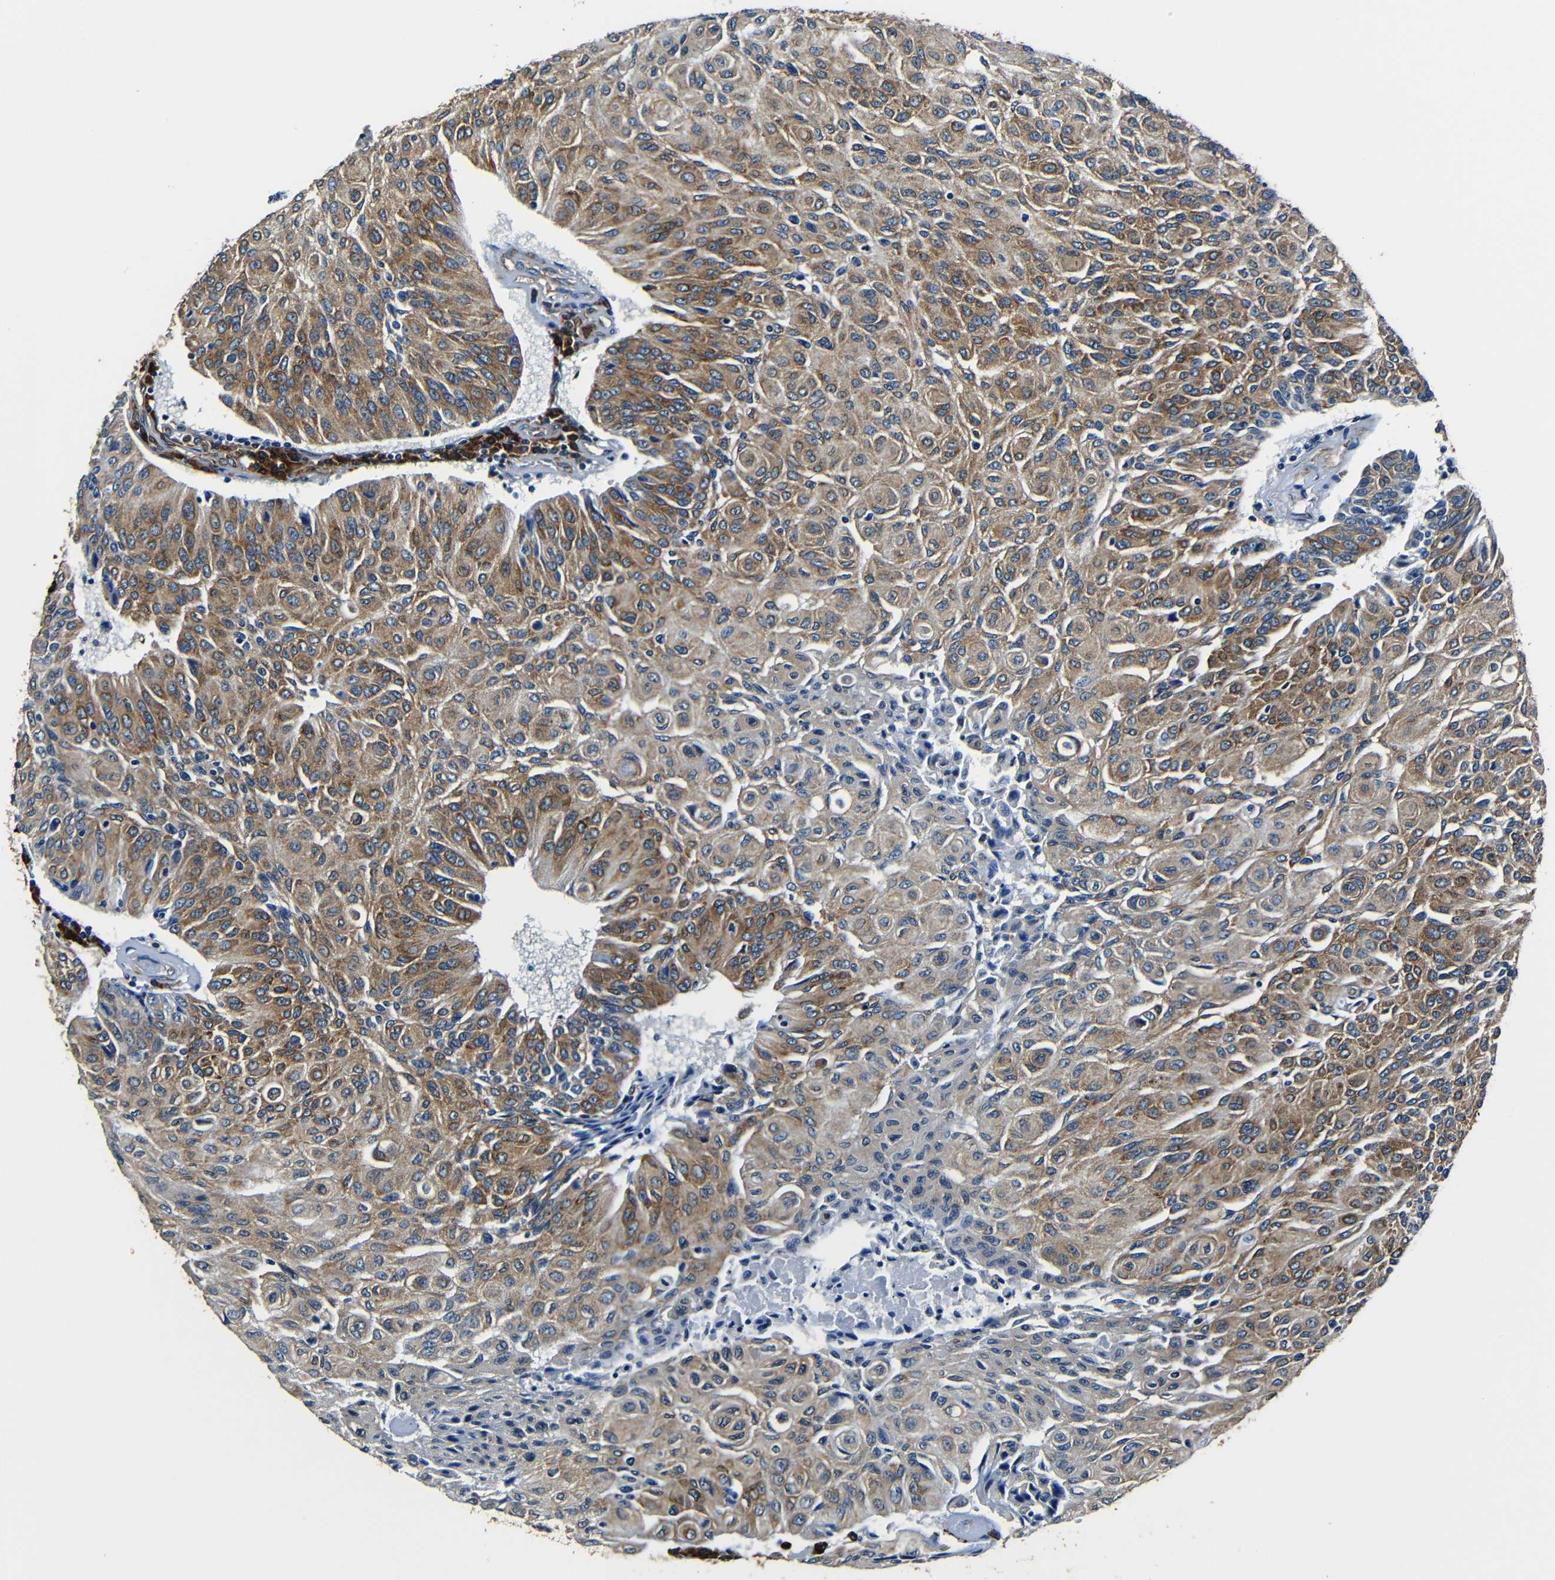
{"staining": {"intensity": "moderate", "quantity": ">75%", "location": "cytoplasmic/membranous"}, "tissue": "urothelial cancer", "cell_type": "Tumor cells", "image_type": "cancer", "snomed": [{"axis": "morphology", "description": "Urothelial carcinoma, High grade"}, {"axis": "topography", "description": "Urinary bladder"}], "caption": "An immunohistochemistry image of tumor tissue is shown. Protein staining in brown shows moderate cytoplasmic/membranous positivity in urothelial cancer within tumor cells.", "gene": "RRBP1", "patient": {"sex": "male", "age": 66}}